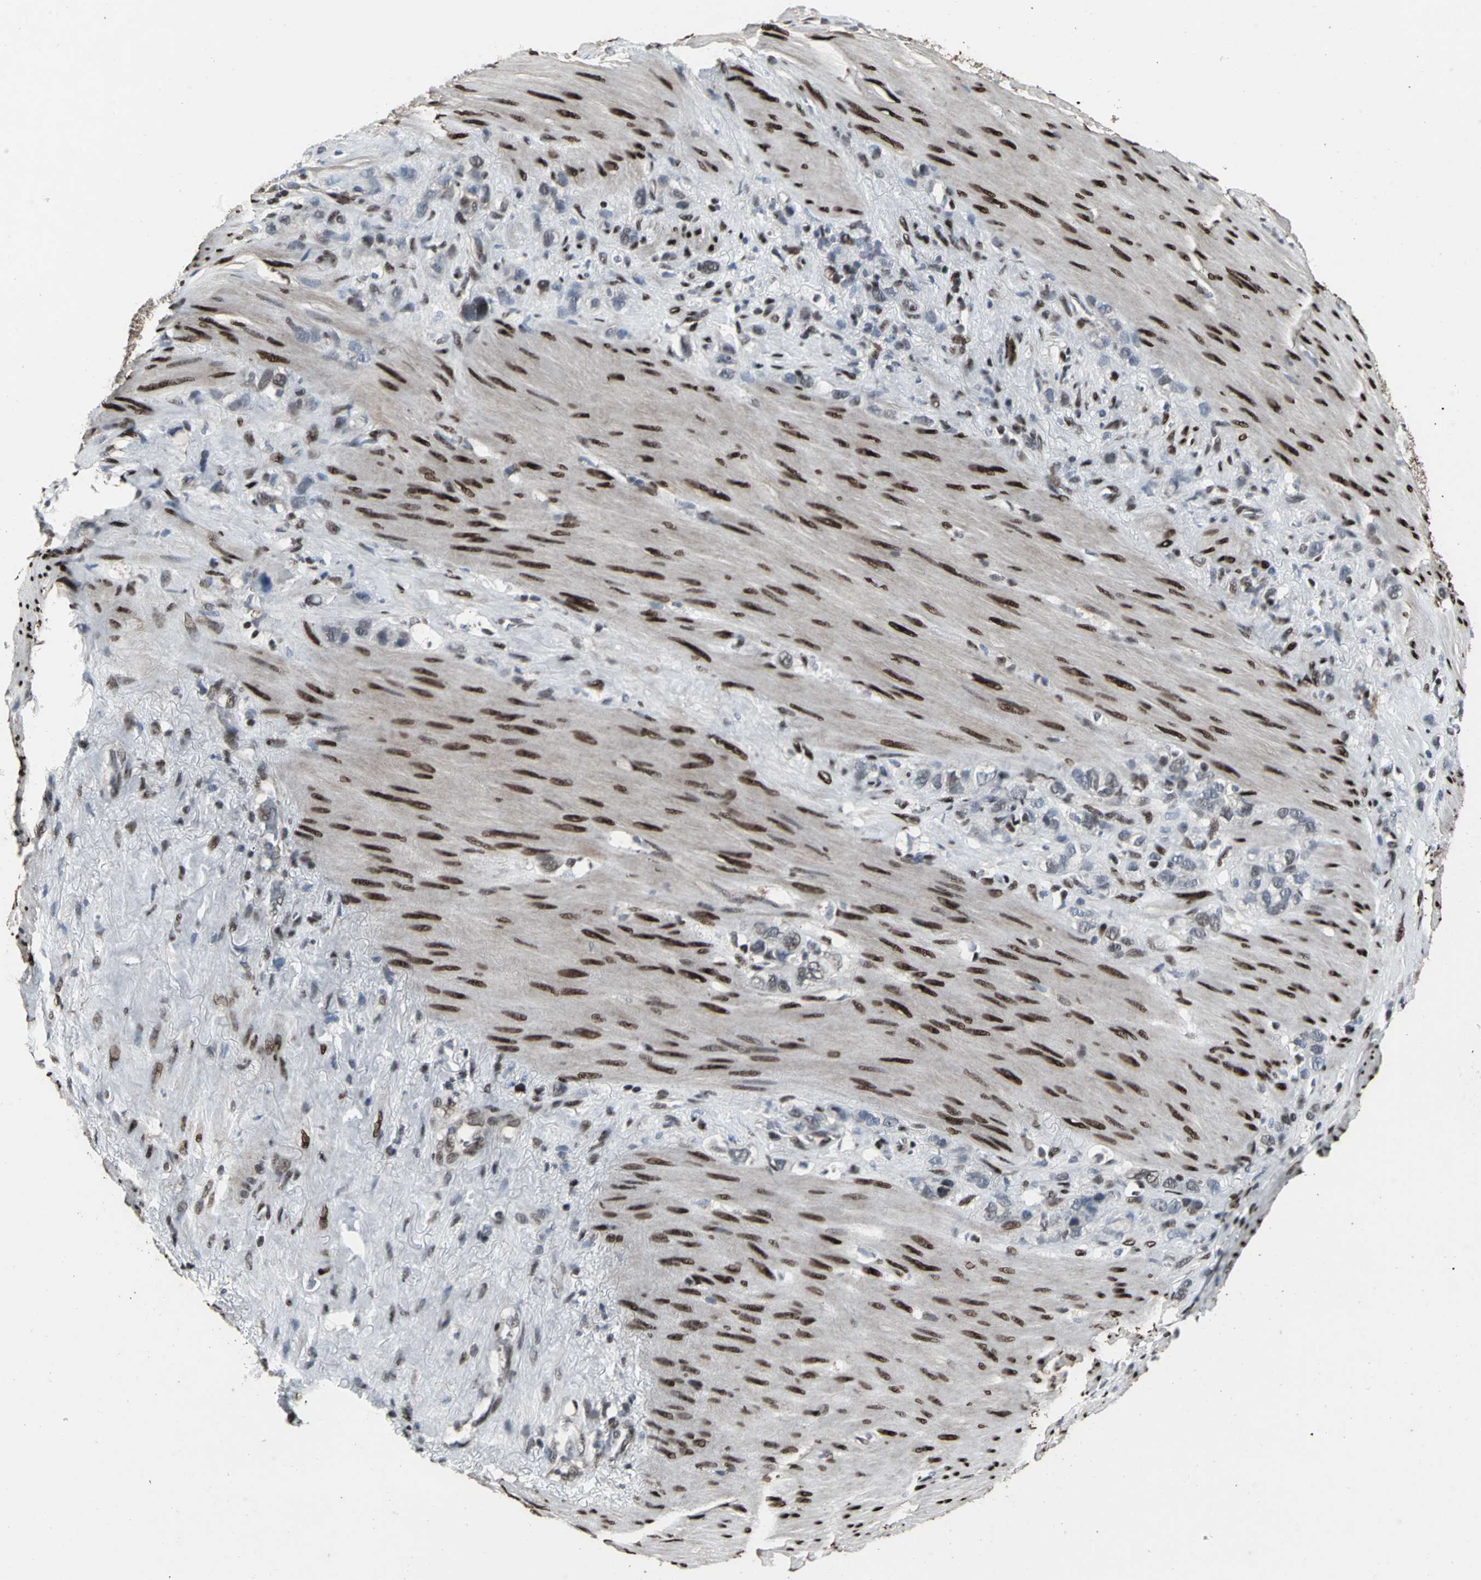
{"staining": {"intensity": "weak", "quantity": "25%-75%", "location": "cytoplasmic/membranous"}, "tissue": "stomach cancer", "cell_type": "Tumor cells", "image_type": "cancer", "snomed": [{"axis": "morphology", "description": "Normal tissue, NOS"}, {"axis": "morphology", "description": "Adenocarcinoma, NOS"}, {"axis": "morphology", "description": "Adenocarcinoma, High grade"}, {"axis": "topography", "description": "Stomach, upper"}, {"axis": "topography", "description": "Stomach"}], "caption": "Weak cytoplasmic/membranous expression is seen in about 25%-75% of tumor cells in stomach cancer (adenocarcinoma (high-grade)).", "gene": "SRF", "patient": {"sex": "female", "age": 65}}